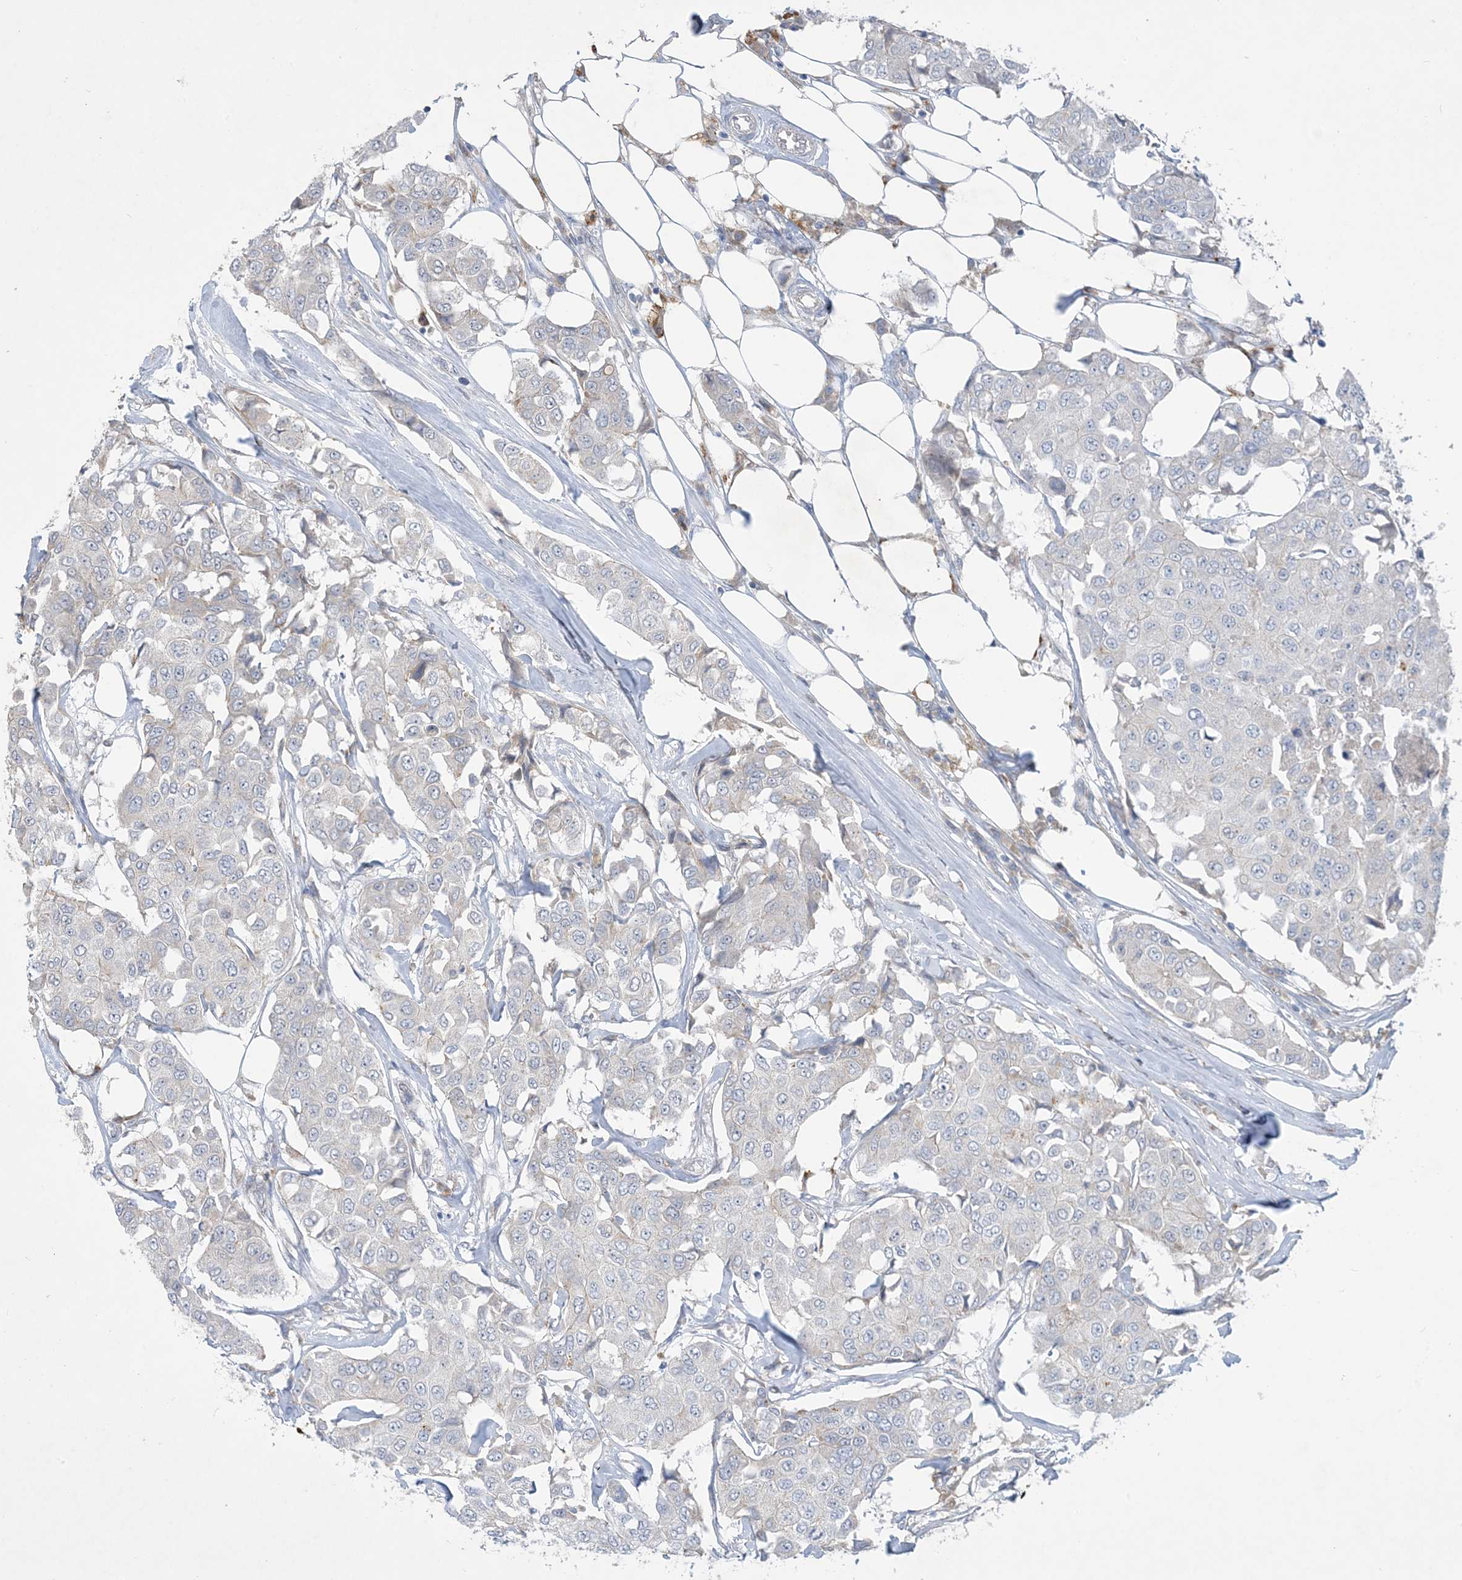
{"staining": {"intensity": "negative", "quantity": "none", "location": "none"}, "tissue": "breast cancer", "cell_type": "Tumor cells", "image_type": "cancer", "snomed": [{"axis": "morphology", "description": "Duct carcinoma"}, {"axis": "topography", "description": "Breast"}], "caption": "This is a image of immunohistochemistry staining of breast cancer (invasive ductal carcinoma), which shows no staining in tumor cells.", "gene": "MRPS18A", "patient": {"sex": "female", "age": 80}}